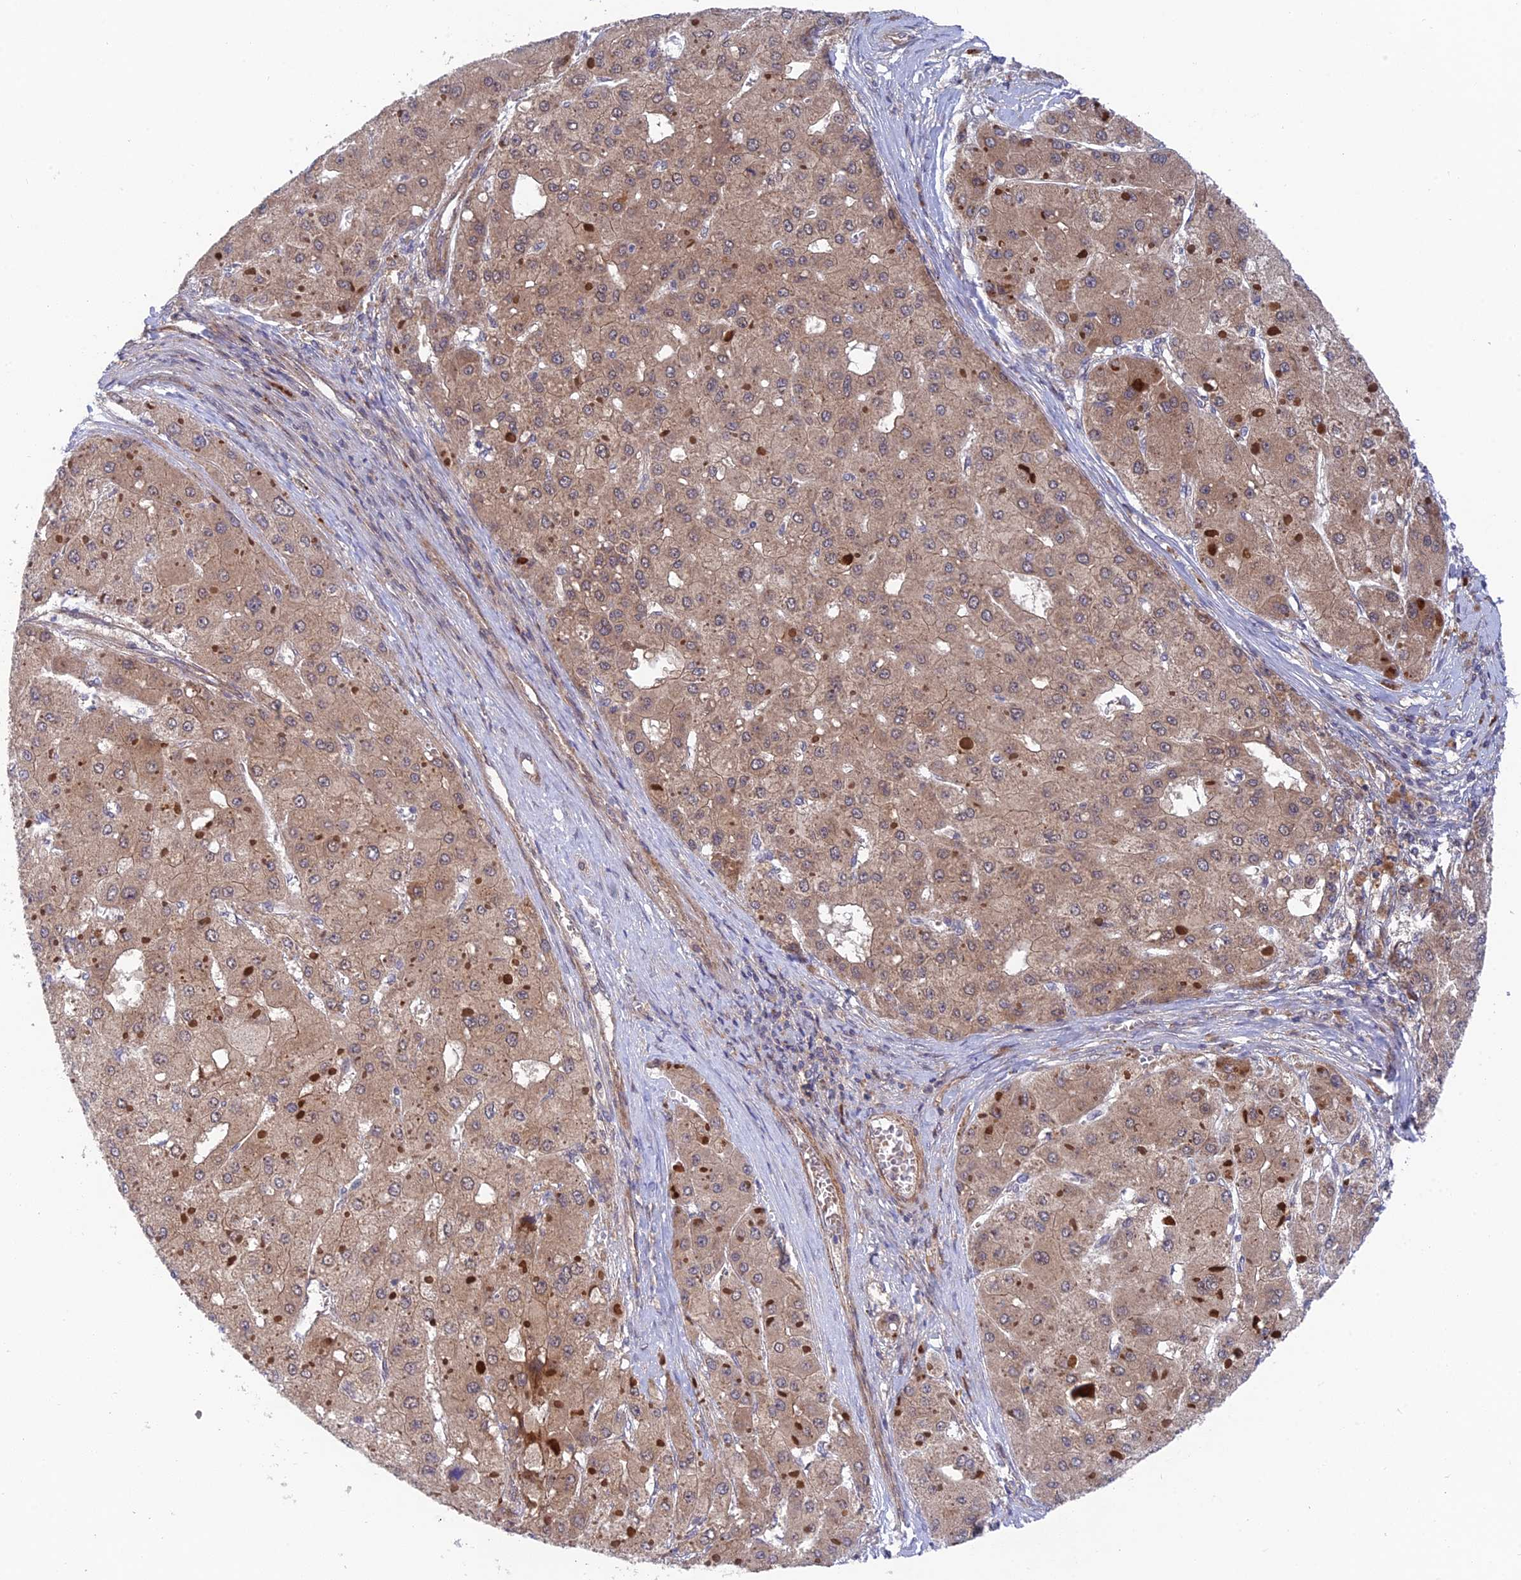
{"staining": {"intensity": "weak", "quantity": ">75%", "location": "cytoplasmic/membranous"}, "tissue": "liver cancer", "cell_type": "Tumor cells", "image_type": "cancer", "snomed": [{"axis": "morphology", "description": "Carcinoma, Hepatocellular, NOS"}, {"axis": "topography", "description": "Liver"}], "caption": "Protein staining by IHC displays weak cytoplasmic/membranous staining in approximately >75% of tumor cells in liver cancer.", "gene": "UROS", "patient": {"sex": "female", "age": 73}}